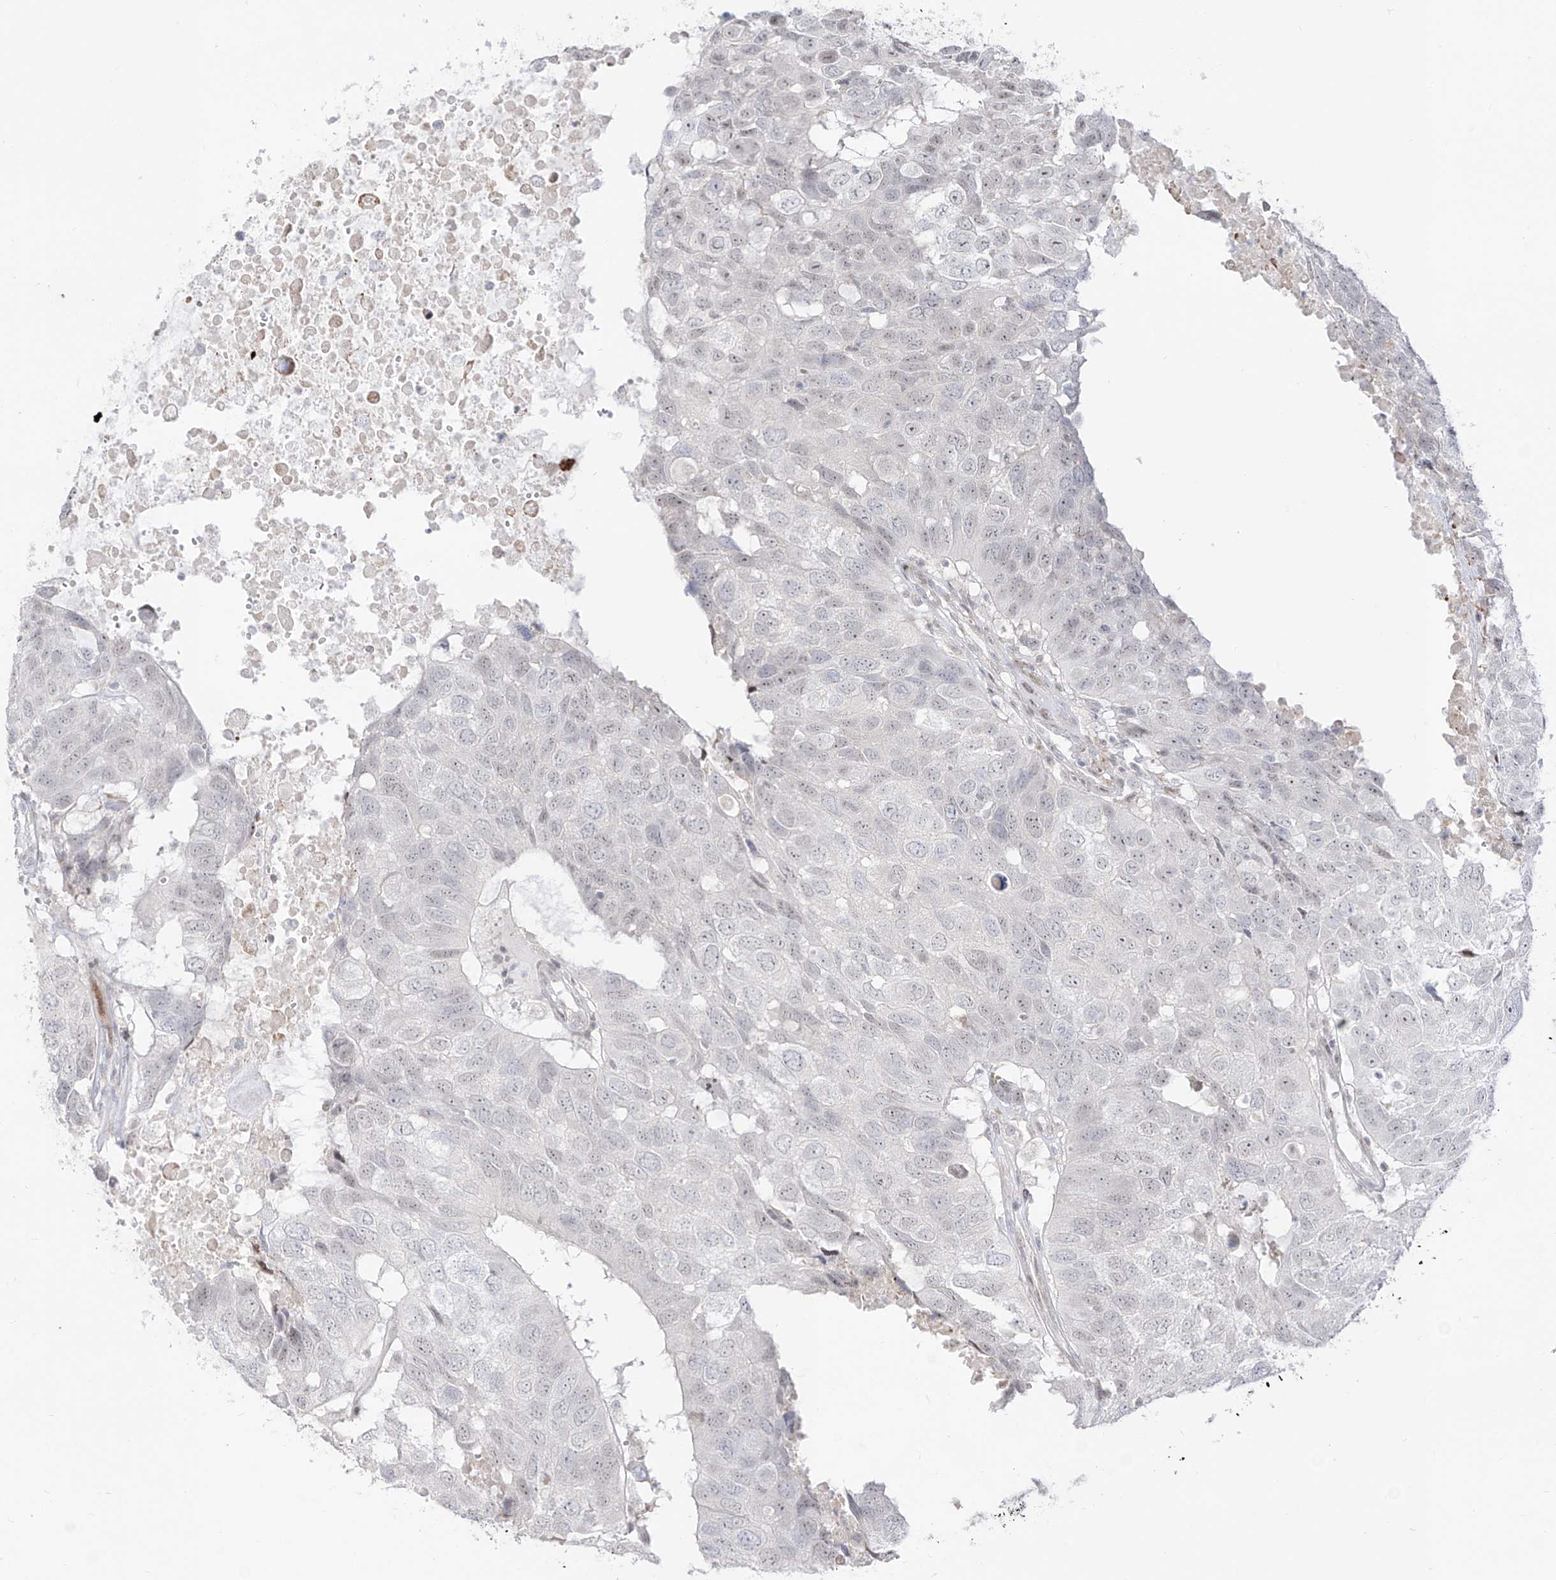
{"staining": {"intensity": "weak", "quantity": "<25%", "location": "nuclear"}, "tissue": "head and neck cancer", "cell_type": "Tumor cells", "image_type": "cancer", "snomed": [{"axis": "morphology", "description": "Squamous cell carcinoma, NOS"}, {"axis": "topography", "description": "Head-Neck"}], "caption": "Immunohistochemistry (IHC) image of head and neck cancer (squamous cell carcinoma) stained for a protein (brown), which shows no positivity in tumor cells.", "gene": "ZNF180", "patient": {"sex": "male", "age": 66}}